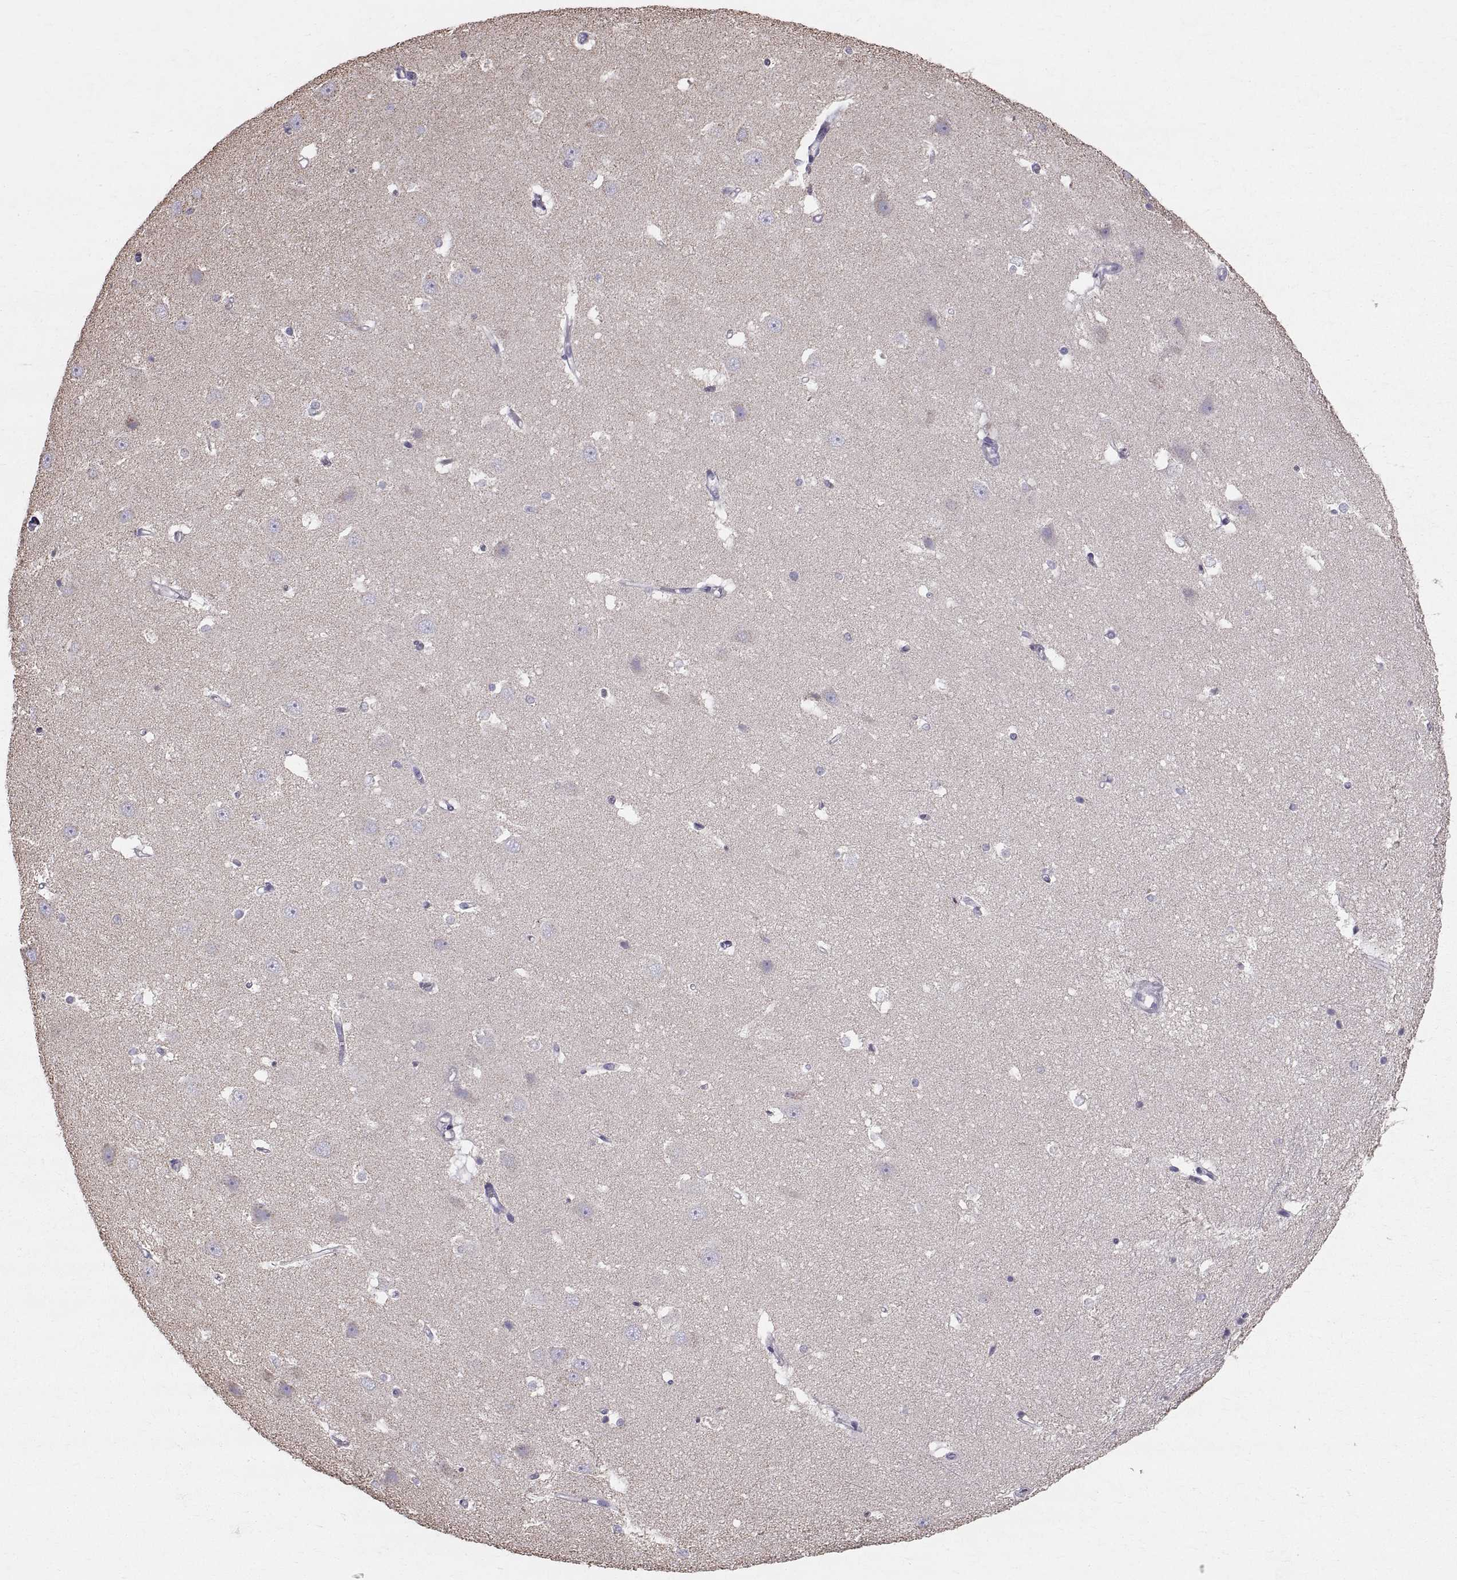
{"staining": {"intensity": "negative", "quantity": "none", "location": "none"}, "tissue": "hippocampus", "cell_type": "Glial cells", "image_type": "normal", "snomed": [{"axis": "morphology", "description": "Normal tissue, NOS"}, {"axis": "topography", "description": "Hippocampus"}], "caption": "A high-resolution image shows IHC staining of benign hippocampus, which displays no significant positivity in glial cells.", "gene": "STMND1", "patient": {"sex": "male", "age": 44}}